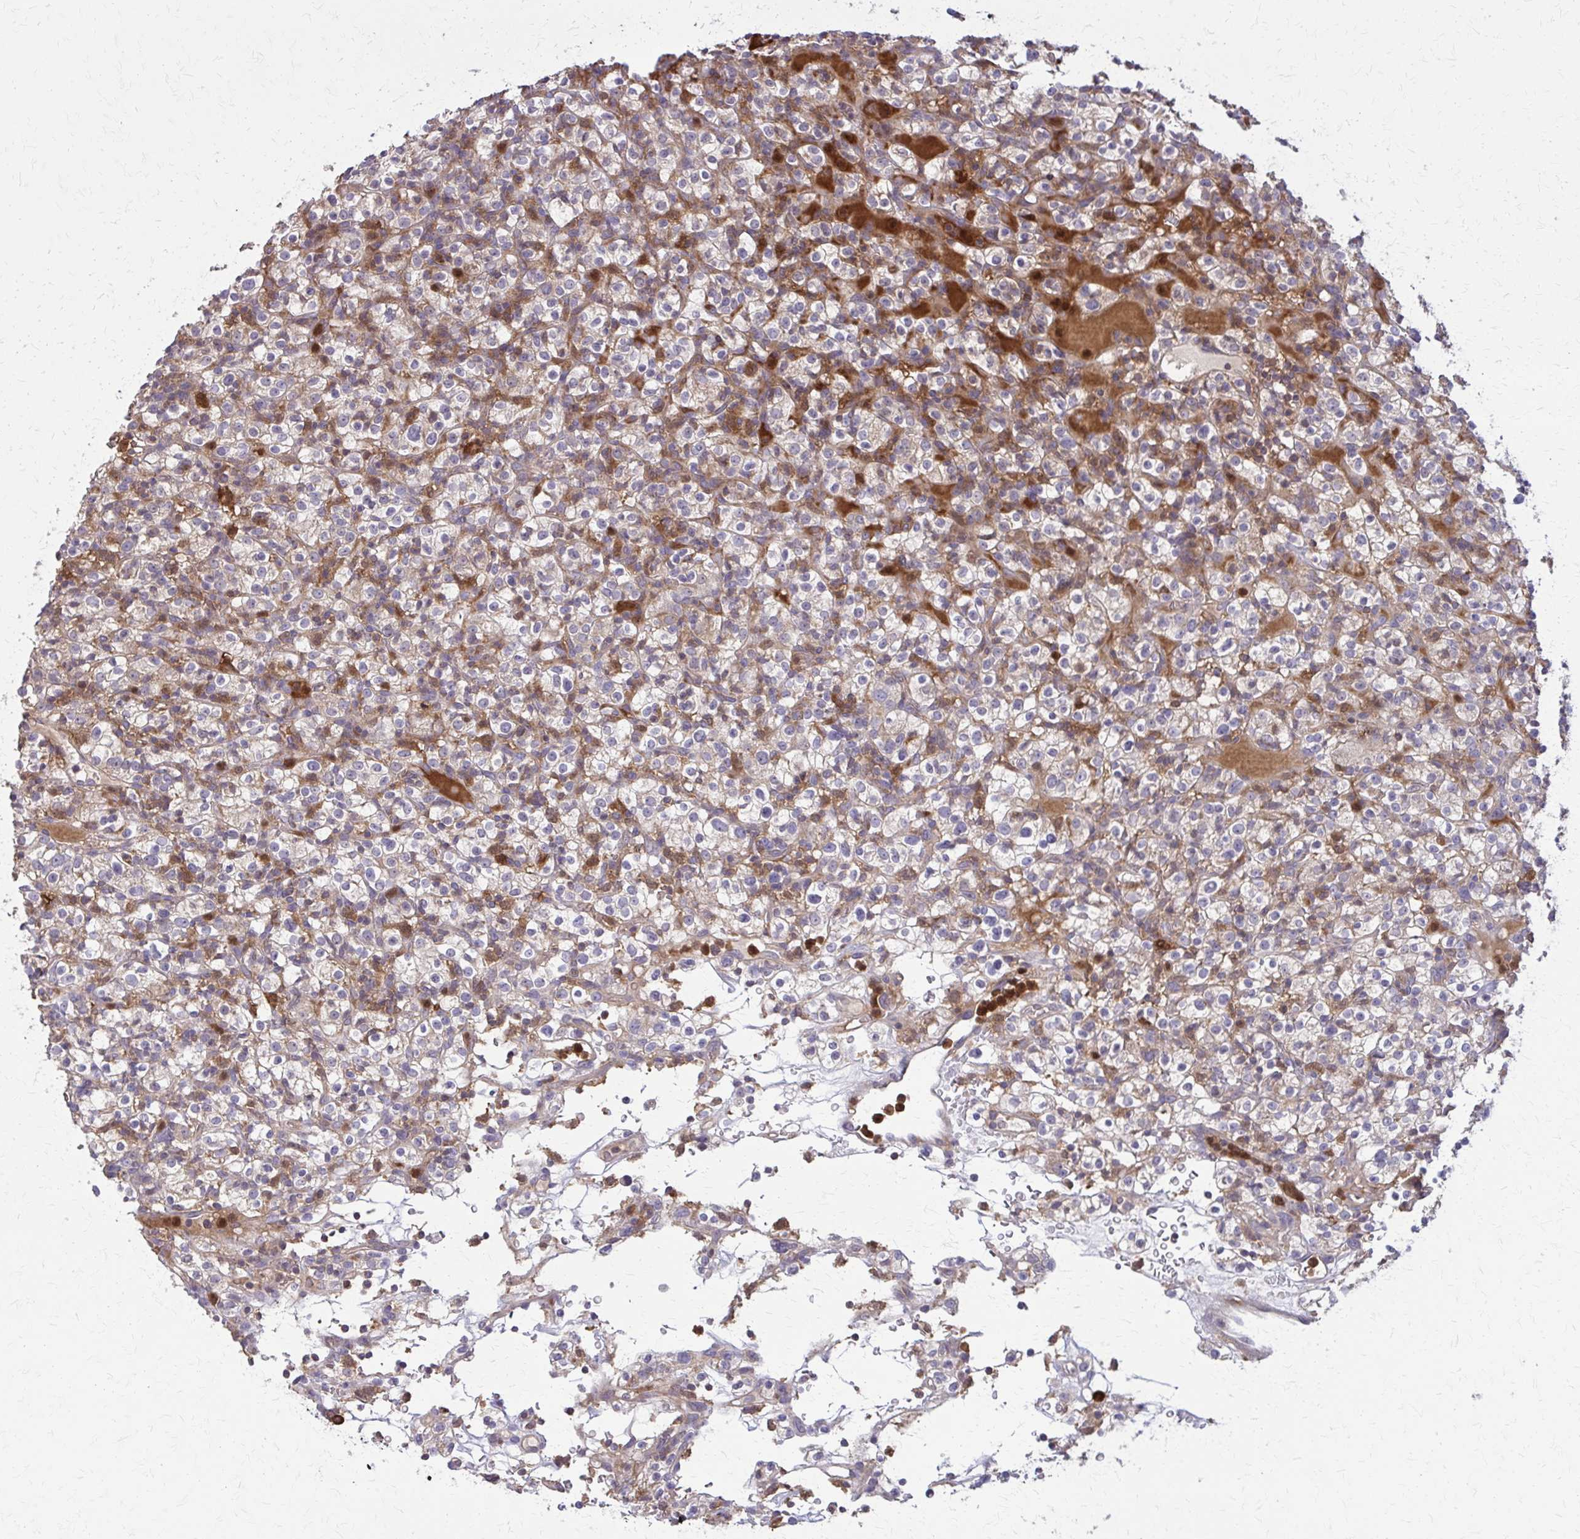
{"staining": {"intensity": "weak", "quantity": "25%-75%", "location": "cytoplasmic/membranous"}, "tissue": "renal cancer", "cell_type": "Tumor cells", "image_type": "cancer", "snomed": [{"axis": "morphology", "description": "Normal tissue, NOS"}, {"axis": "morphology", "description": "Adenocarcinoma, NOS"}, {"axis": "topography", "description": "Kidney"}], "caption": "This micrograph shows immunohistochemistry (IHC) staining of human renal cancer, with low weak cytoplasmic/membranous positivity in about 25%-75% of tumor cells.", "gene": "NRBF2", "patient": {"sex": "female", "age": 72}}